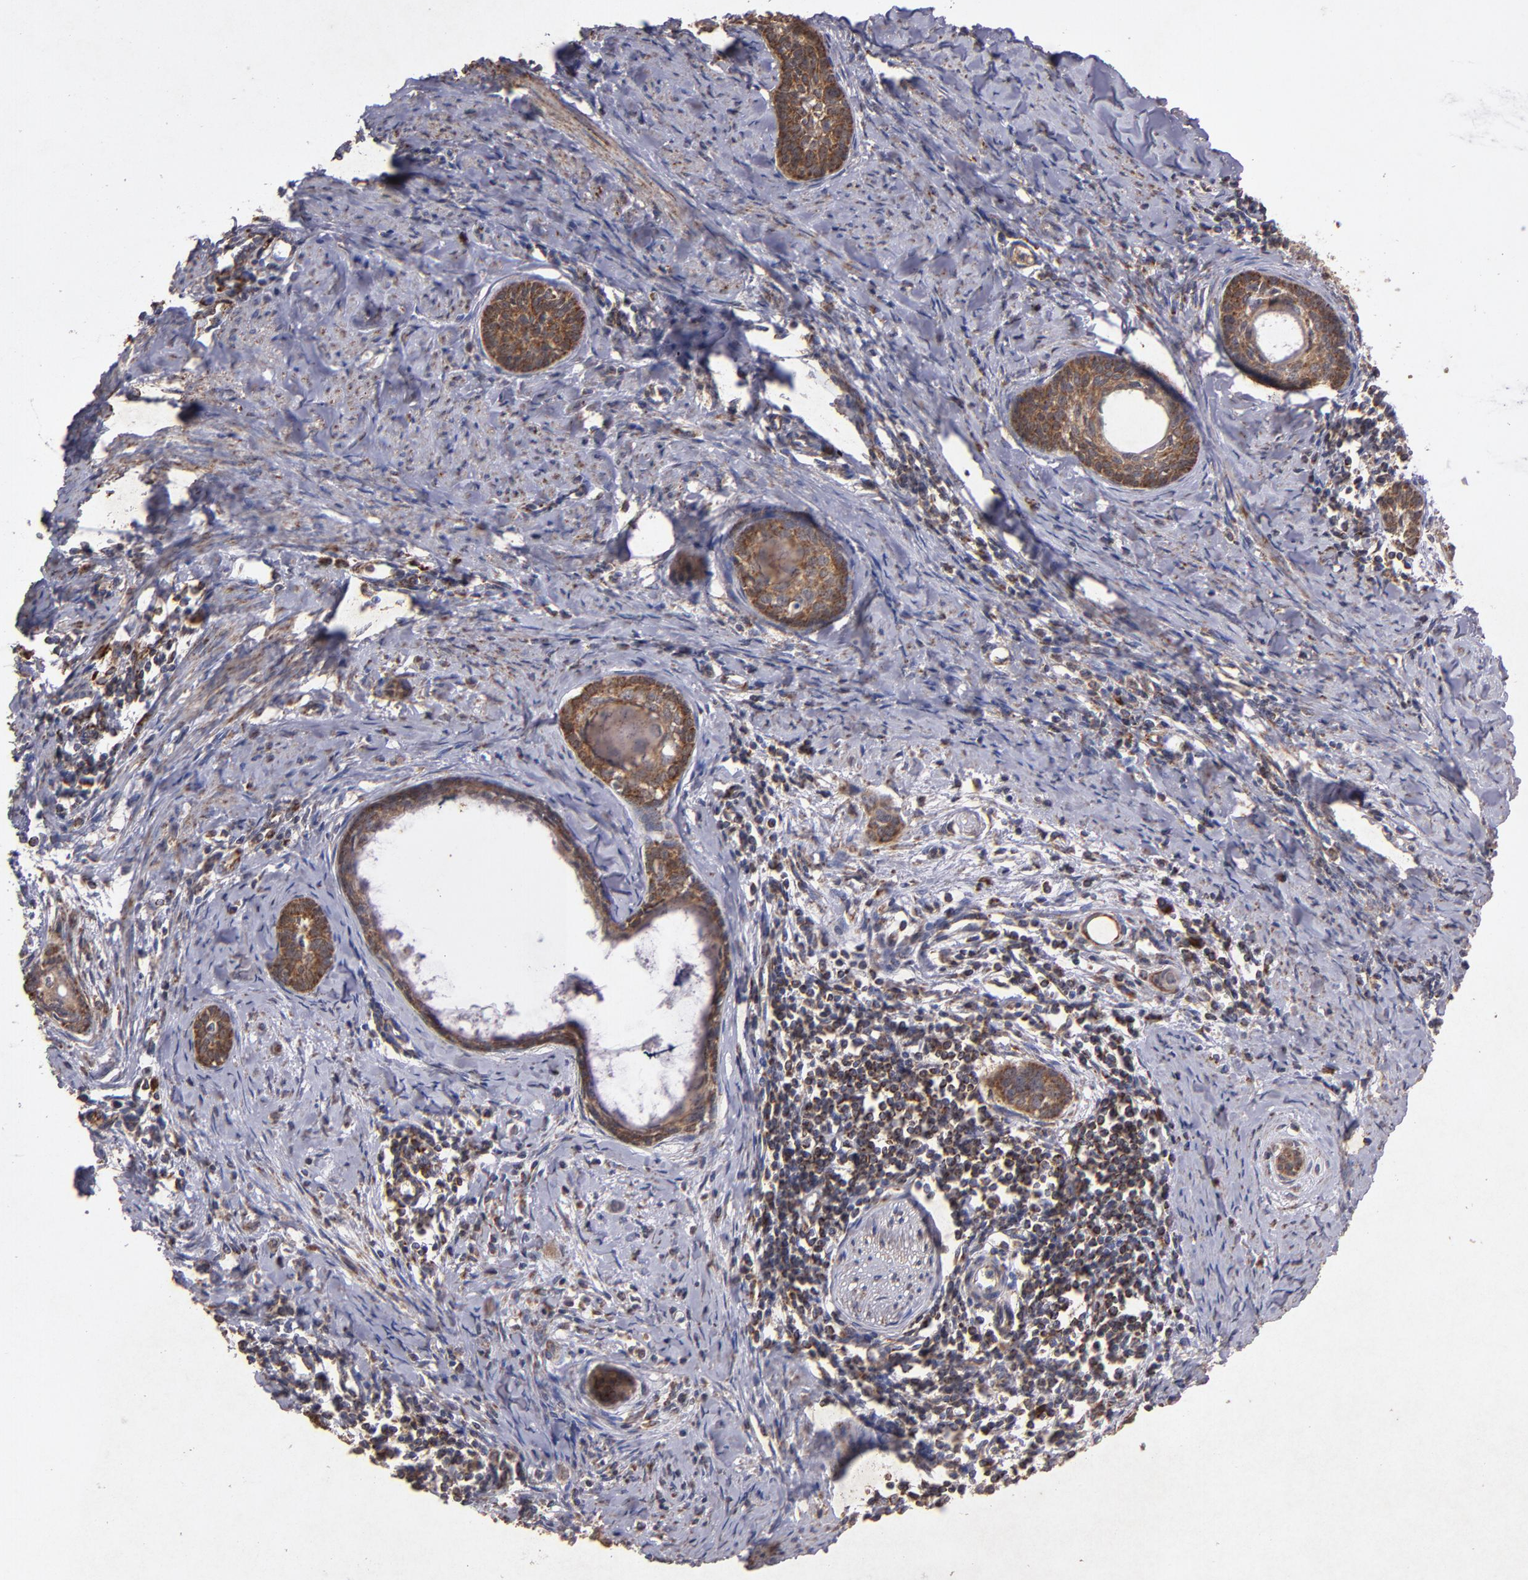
{"staining": {"intensity": "moderate", "quantity": ">75%", "location": "cytoplasmic/membranous"}, "tissue": "cervical cancer", "cell_type": "Tumor cells", "image_type": "cancer", "snomed": [{"axis": "morphology", "description": "Squamous cell carcinoma, NOS"}, {"axis": "topography", "description": "Cervix"}], "caption": "IHC image of cervical cancer stained for a protein (brown), which shows medium levels of moderate cytoplasmic/membranous positivity in about >75% of tumor cells.", "gene": "TIMM9", "patient": {"sex": "female", "age": 33}}